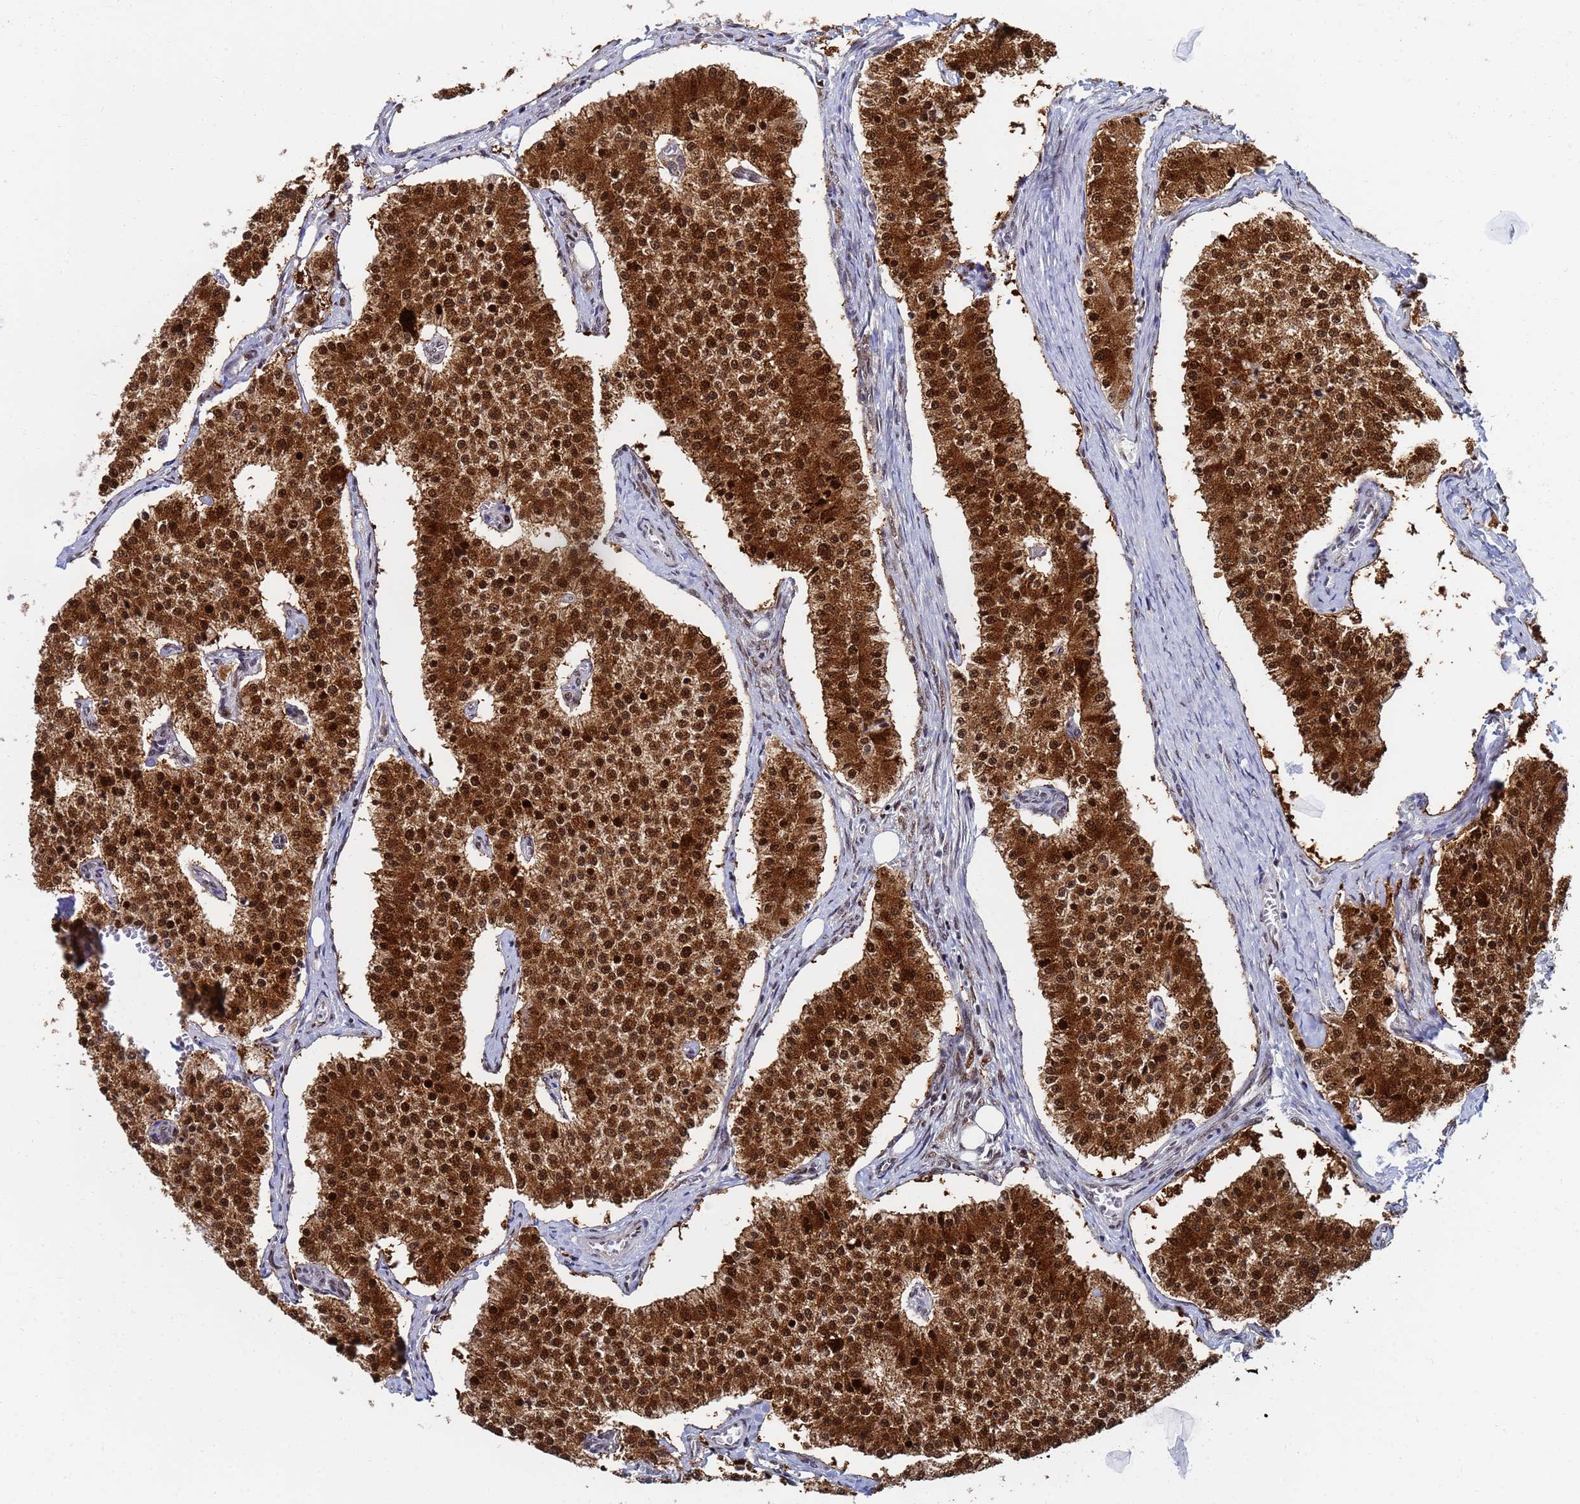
{"staining": {"intensity": "strong", "quantity": ">75%", "location": "cytoplasmic/membranous,nuclear"}, "tissue": "carcinoid", "cell_type": "Tumor cells", "image_type": "cancer", "snomed": [{"axis": "morphology", "description": "Carcinoid, malignant, NOS"}, {"axis": "topography", "description": "Colon"}], "caption": "This is a histology image of immunohistochemistry (IHC) staining of carcinoid, which shows strong staining in the cytoplasmic/membranous and nuclear of tumor cells.", "gene": "AP5Z1", "patient": {"sex": "female", "age": 52}}